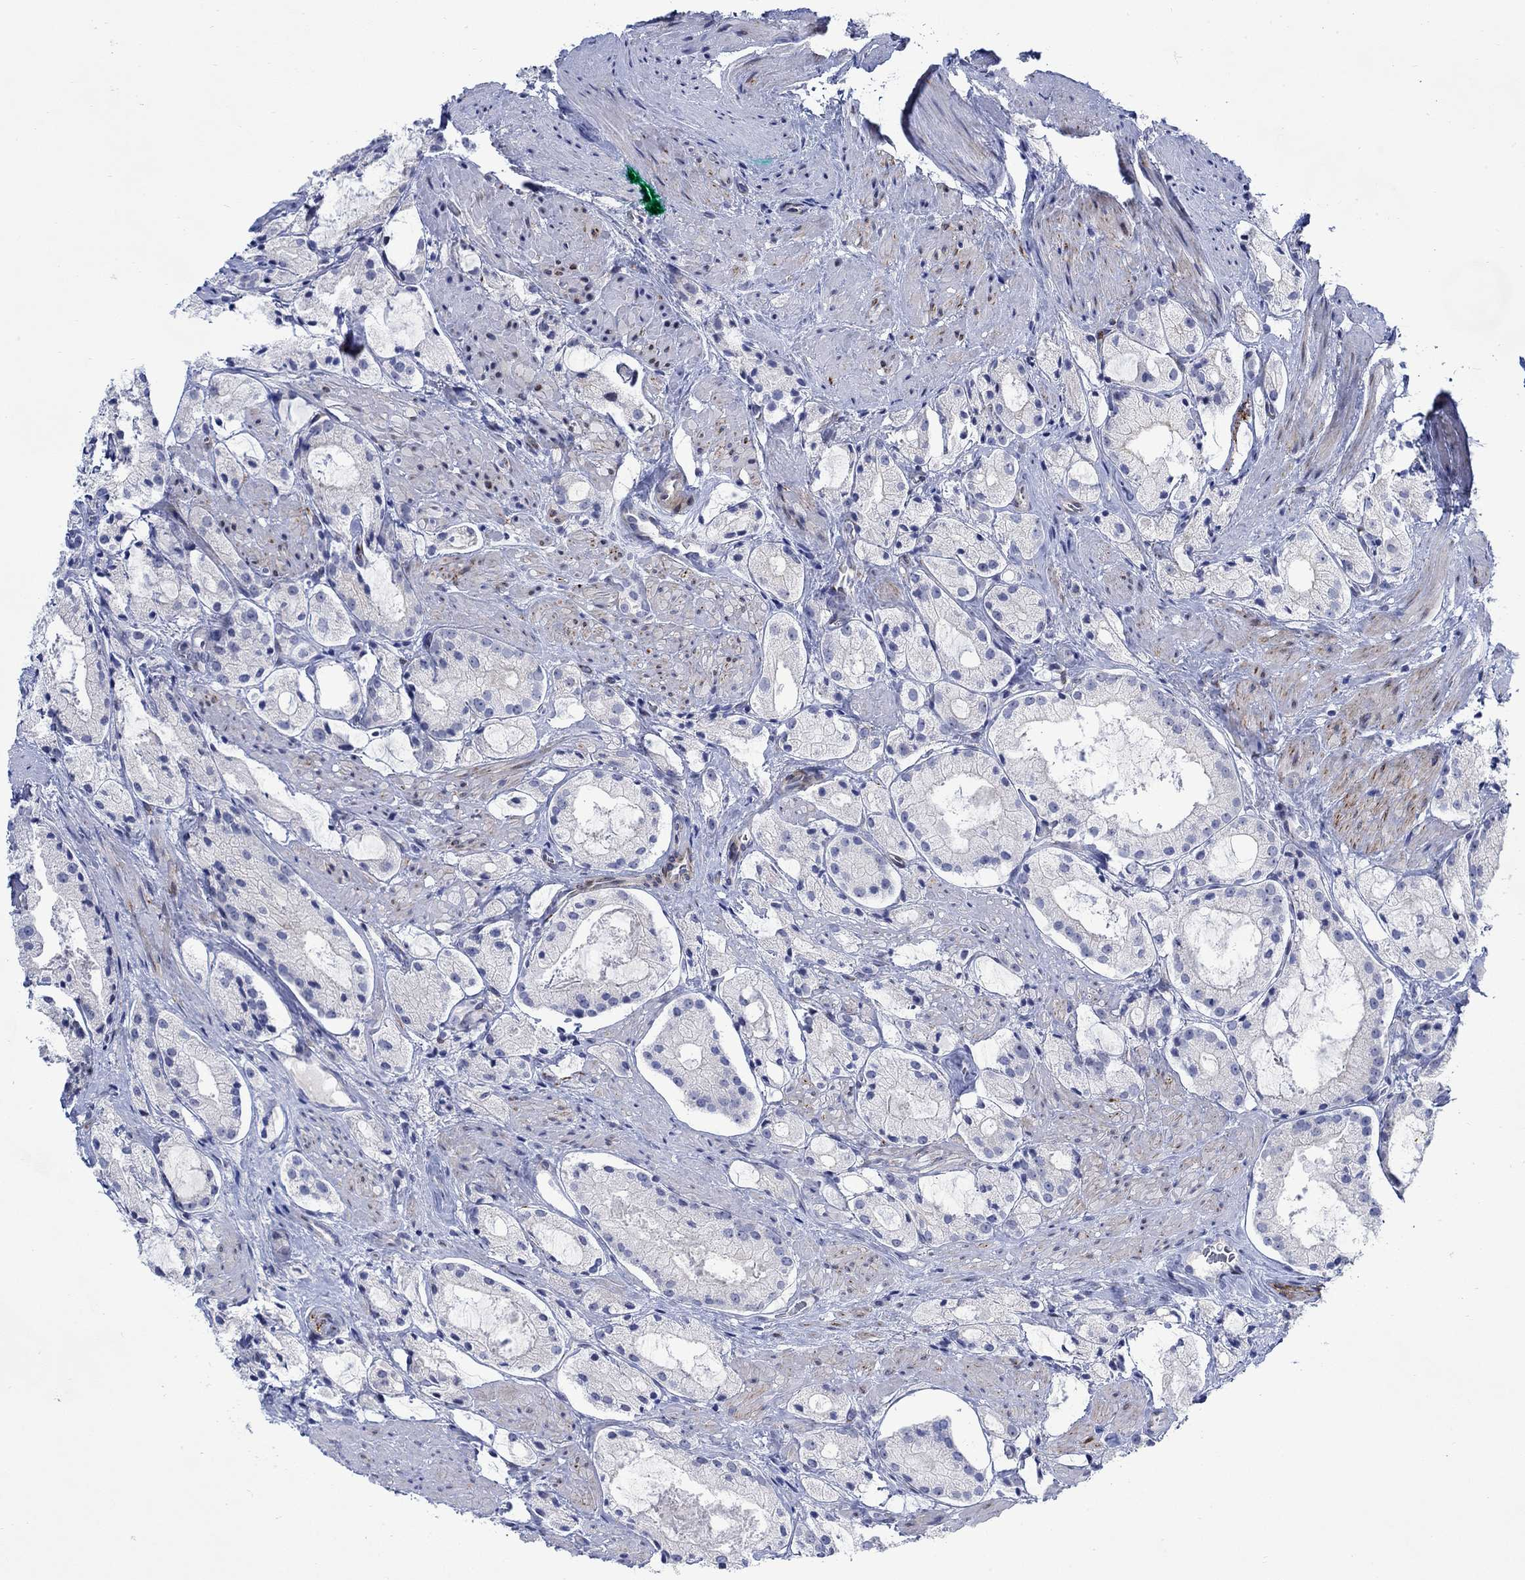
{"staining": {"intensity": "negative", "quantity": "none", "location": "none"}, "tissue": "prostate cancer", "cell_type": "Tumor cells", "image_type": "cancer", "snomed": [{"axis": "morphology", "description": "Adenocarcinoma, NOS"}, {"axis": "morphology", "description": "Adenocarcinoma, High grade"}, {"axis": "topography", "description": "Prostate"}], "caption": "Immunohistochemistry (IHC) photomicrograph of neoplastic tissue: human high-grade adenocarcinoma (prostate) stained with DAB exhibits no significant protein expression in tumor cells. (Stains: DAB (3,3'-diaminobenzidine) immunohistochemistry (IHC) with hematoxylin counter stain, Microscopy: brightfield microscopy at high magnification).", "gene": "KSR2", "patient": {"sex": "male", "age": 64}}